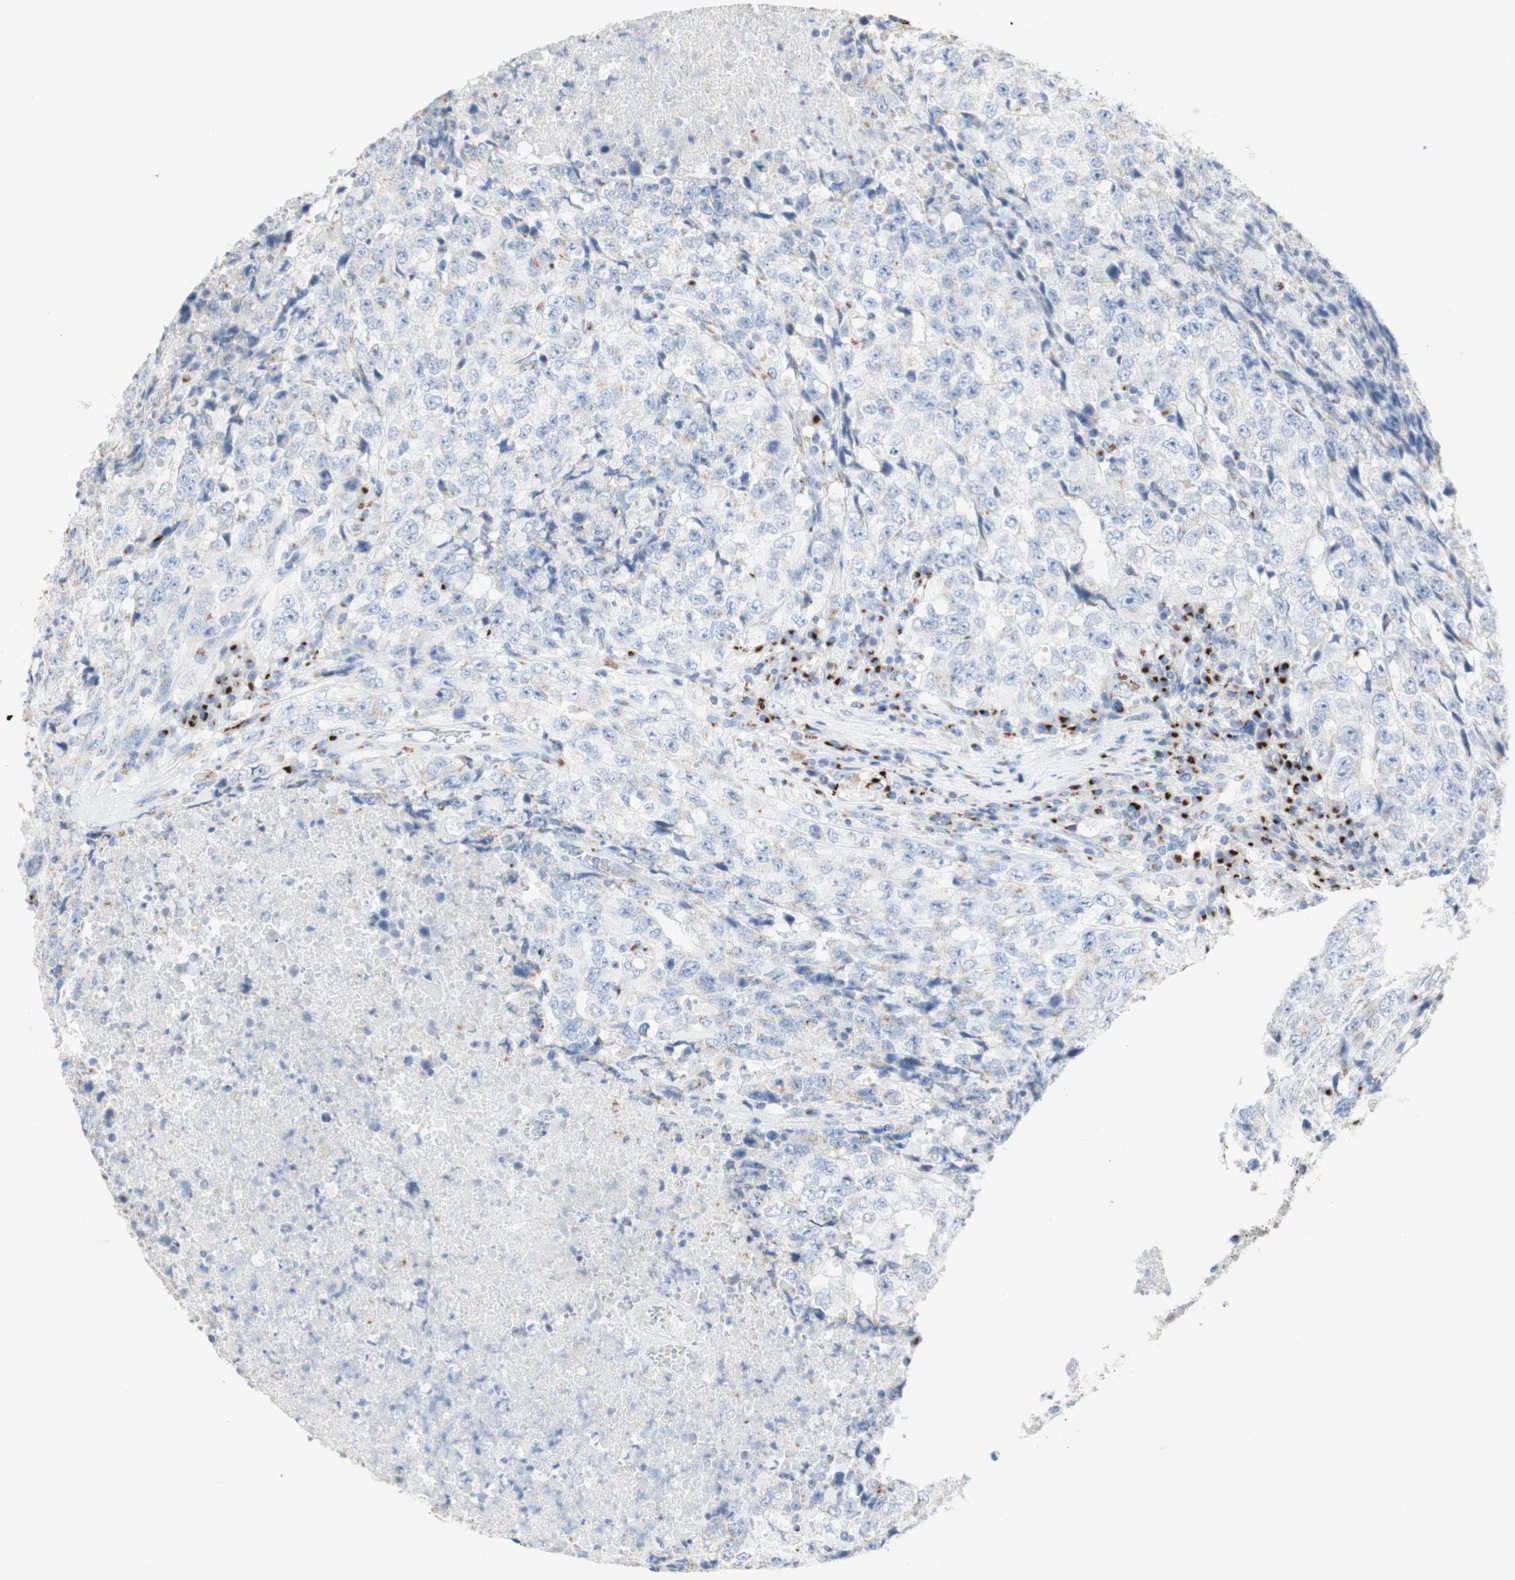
{"staining": {"intensity": "negative", "quantity": "none", "location": "none"}, "tissue": "testis cancer", "cell_type": "Tumor cells", "image_type": "cancer", "snomed": [{"axis": "morphology", "description": "Necrosis, NOS"}, {"axis": "morphology", "description": "Carcinoma, Embryonal, NOS"}, {"axis": "topography", "description": "Testis"}], "caption": "Immunohistochemistry (IHC) of testis cancer exhibits no positivity in tumor cells.", "gene": "MANEA", "patient": {"sex": "male", "age": 19}}